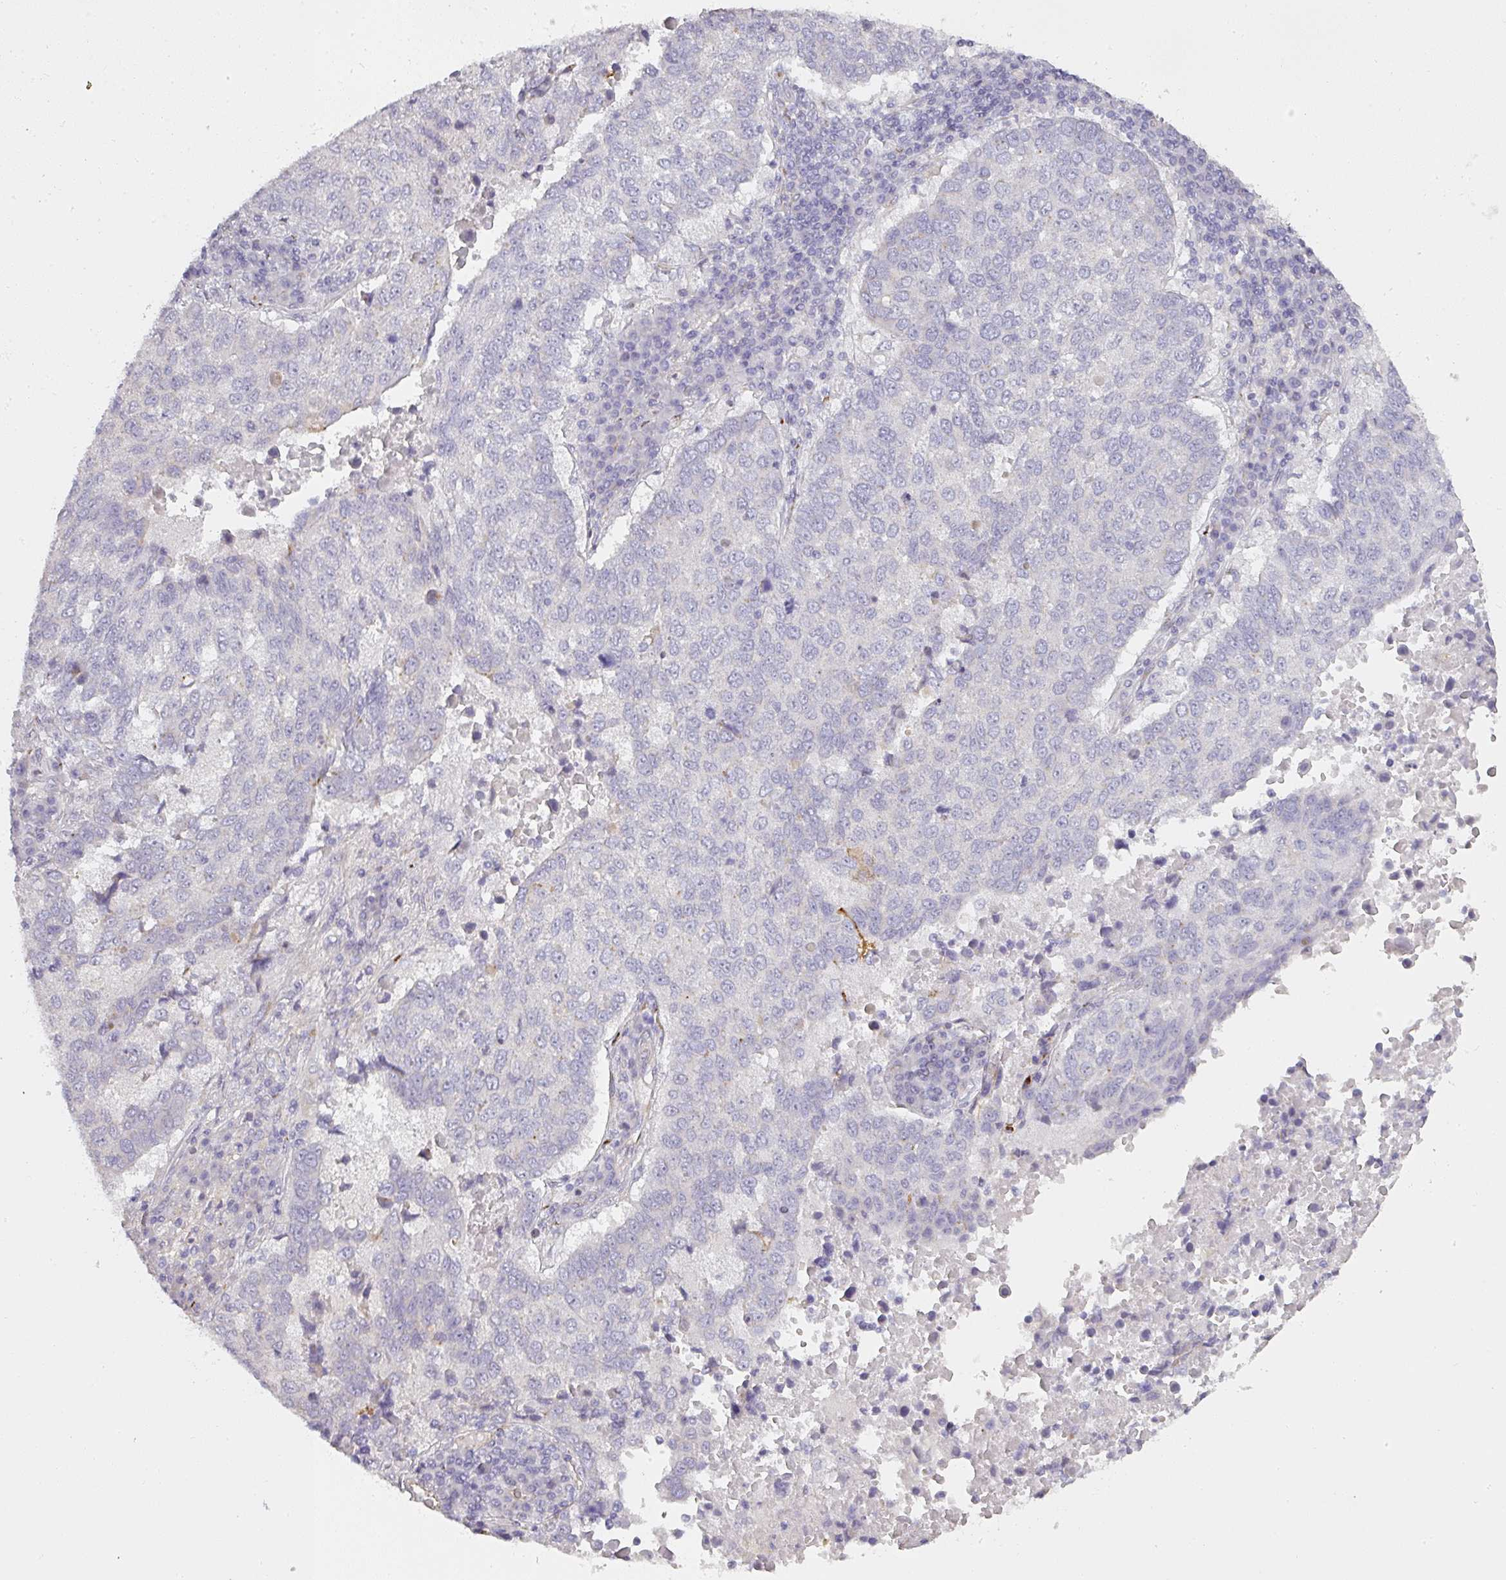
{"staining": {"intensity": "negative", "quantity": "none", "location": "none"}, "tissue": "lung cancer", "cell_type": "Tumor cells", "image_type": "cancer", "snomed": [{"axis": "morphology", "description": "Squamous cell carcinoma, NOS"}, {"axis": "topography", "description": "Lung"}], "caption": "DAB (3,3'-diaminobenzidine) immunohistochemical staining of human squamous cell carcinoma (lung) reveals no significant expression in tumor cells.", "gene": "ATP8B2", "patient": {"sex": "male", "age": 73}}